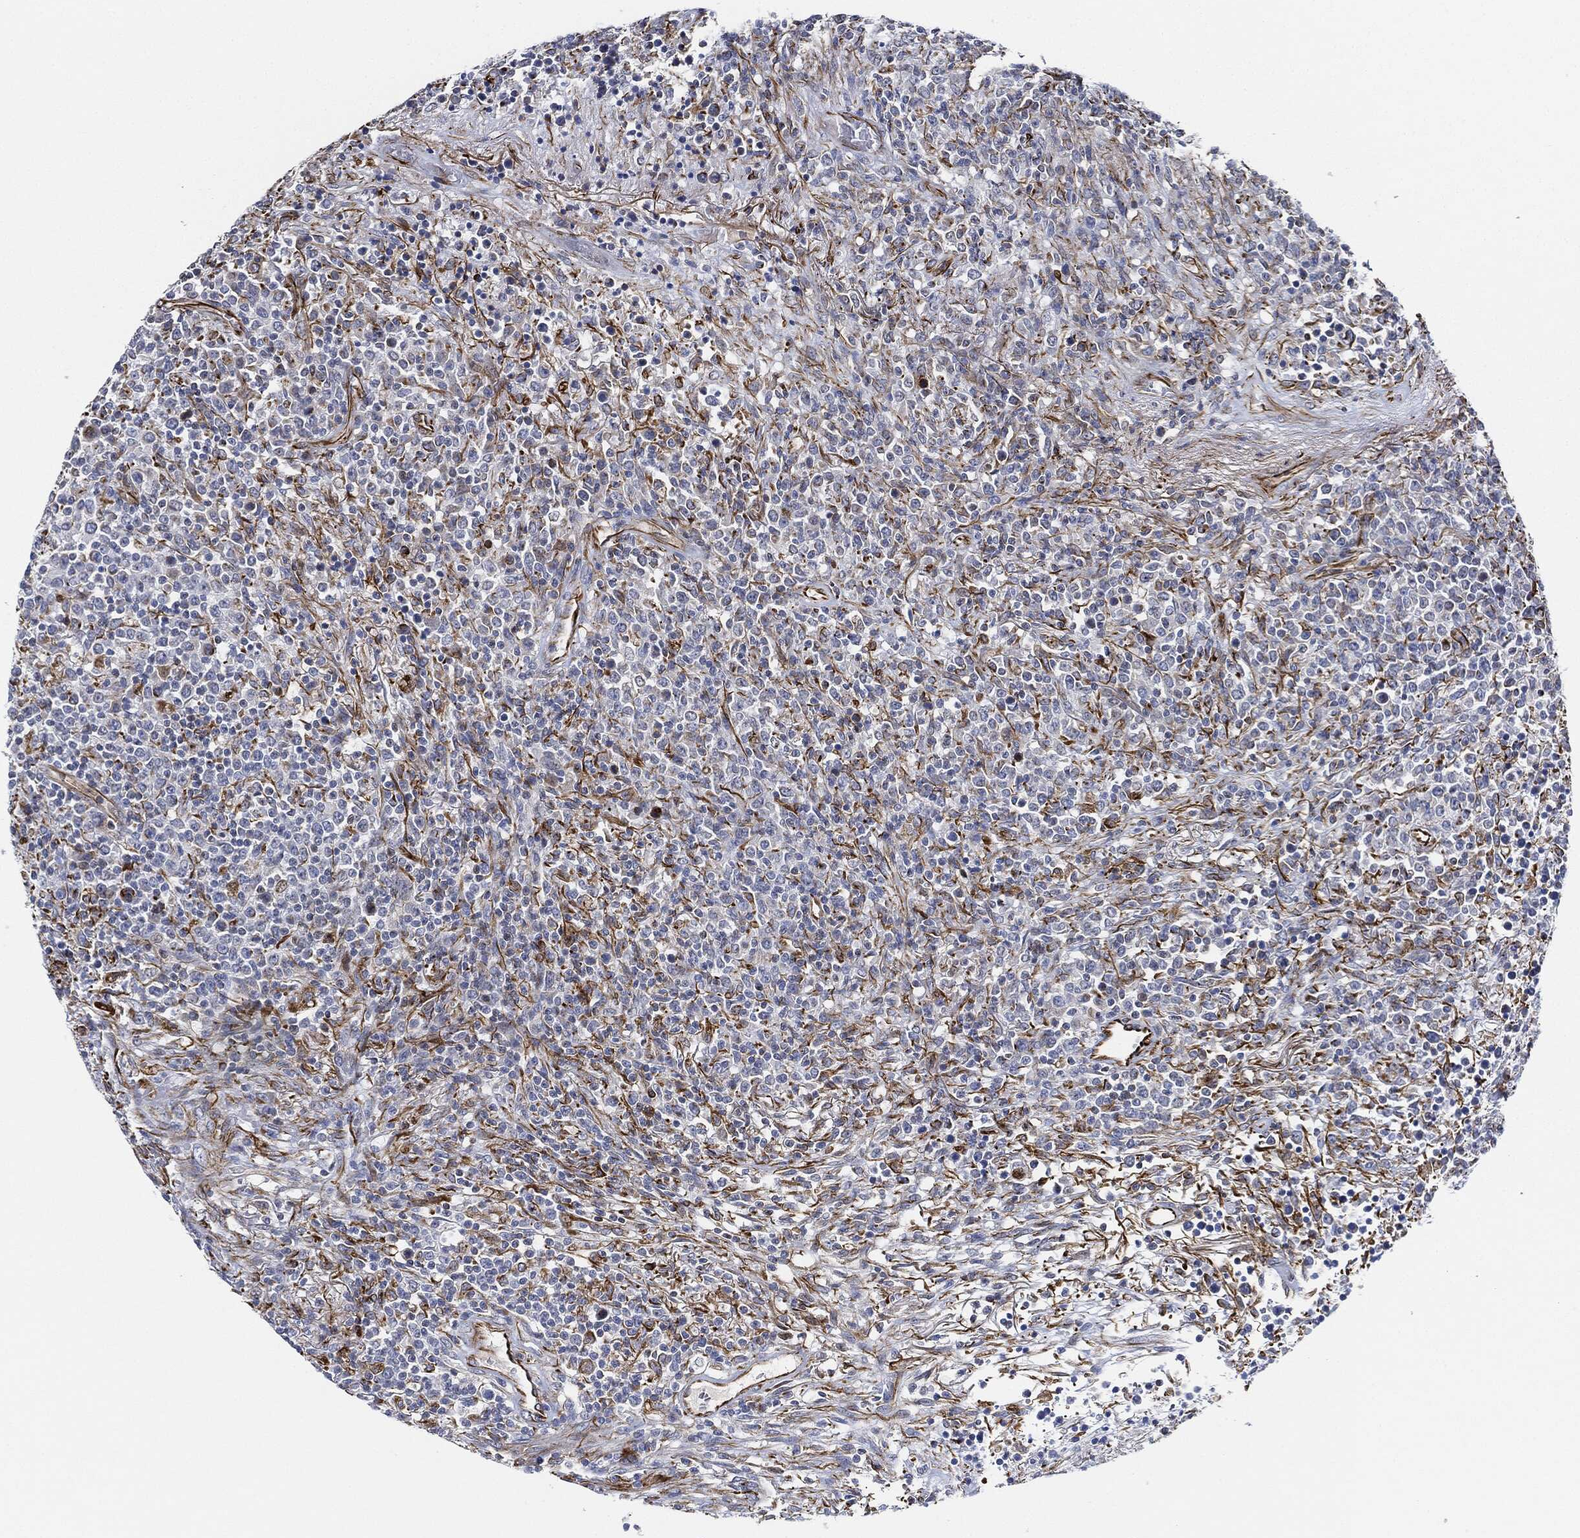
{"staining": {"intensity": "negative", "quantity": "none", "location": "none"}, "tissue": "lymphoma", "cell_type": "Tumor cells", "image_type": "cancer", "snomed": [{"axis": "morphology", "description": "Malignant lymphoma, non-Hodgkin's type, High grade"}, {"axis": "topography", "description": "Lung"}], "caption": "This micrograph is of malignant lymphoma, non-Hodgkin's type (high-grade) stained with immunohistochemistry to label a protein in brown with the nuclei are counter-stained blue. There is no staining in tumor cells.", "gene": "THSD1", "patient": {"sex": "male", "age": 79}}